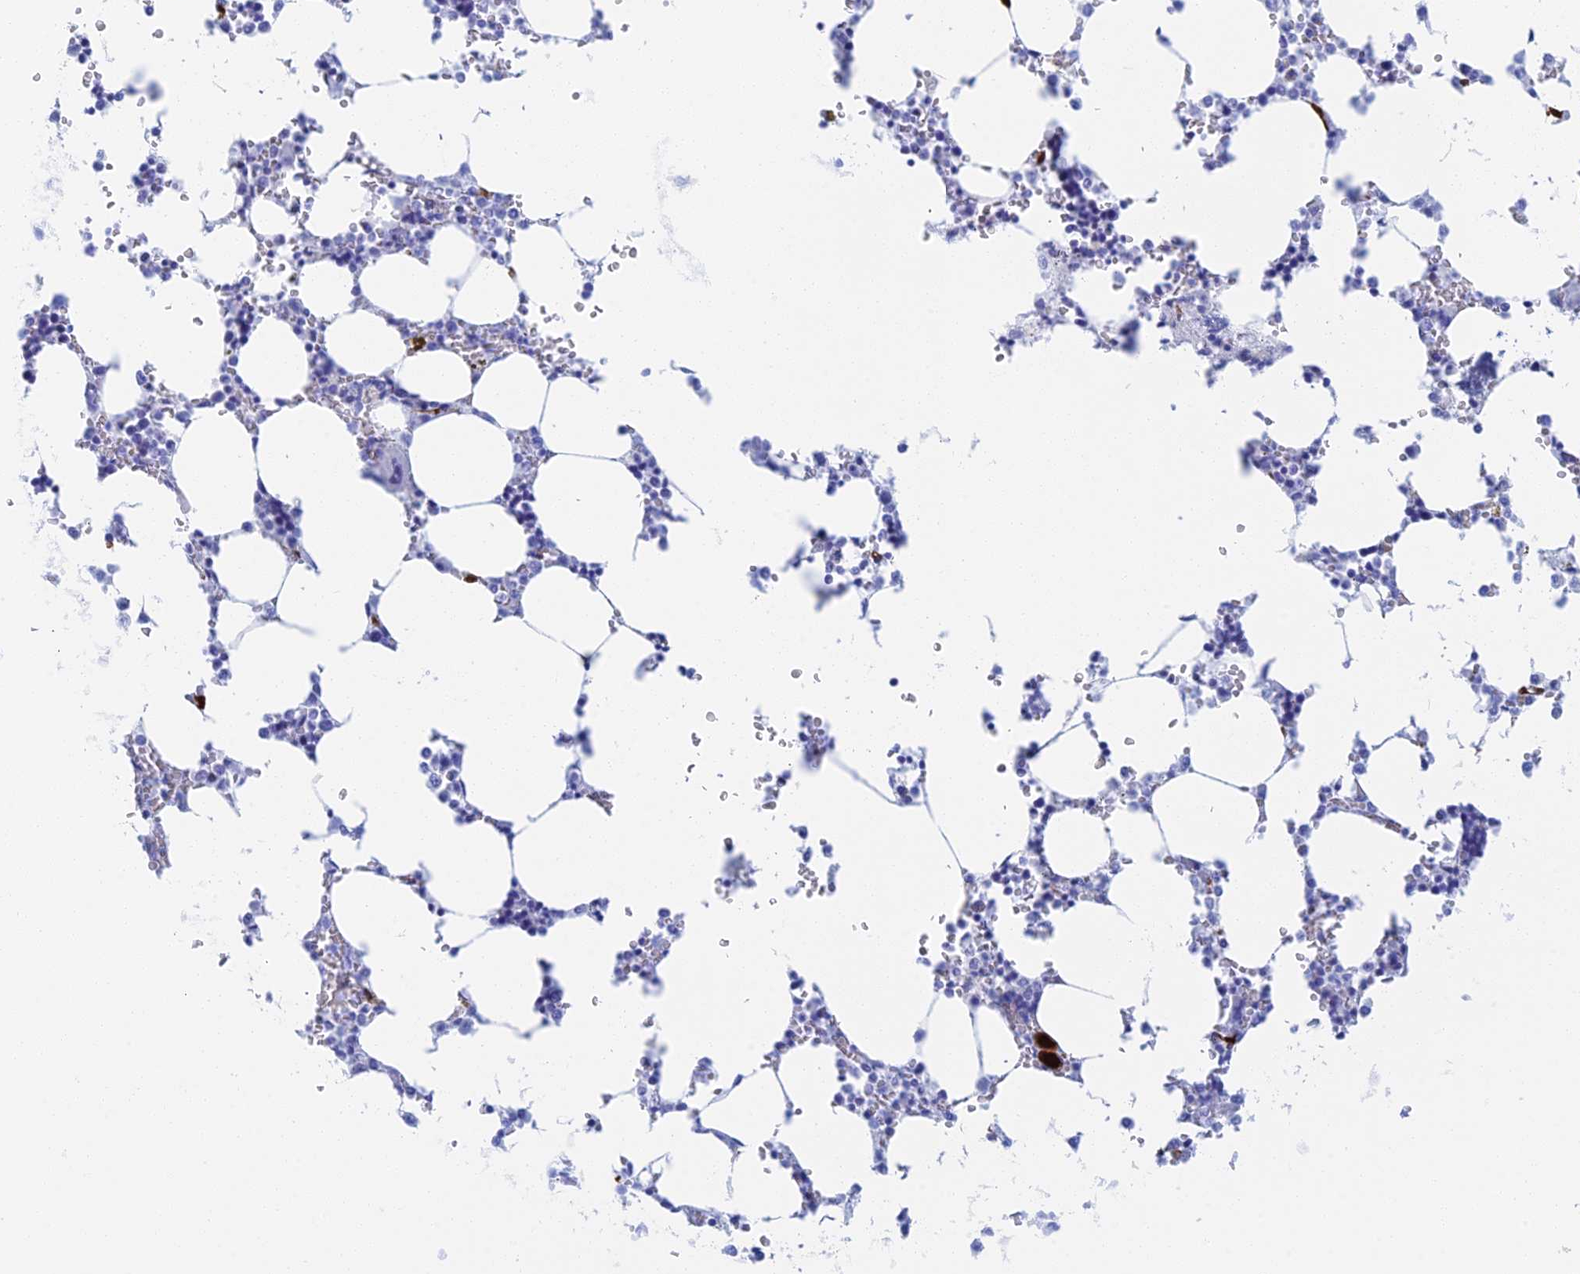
{"staining": {"intensity": "negative", "quantity": "none", "location": "none"}, "tissue": "bone marrow", "cell_type": "Hematopoietic cells", "image_type": "normal", "snomed": [{"axis": "morphology", "description": "Normal tissue, NOS"}, {"axis": "topography", "description": "Bone marrow"}], "caption": "This is an immunohistochemistry image of unremarkable human bone marrow. There is no expression in hematopoietic cells.", "gene": "CRIP2", "patient": {"sex": "male", "age": 64}}